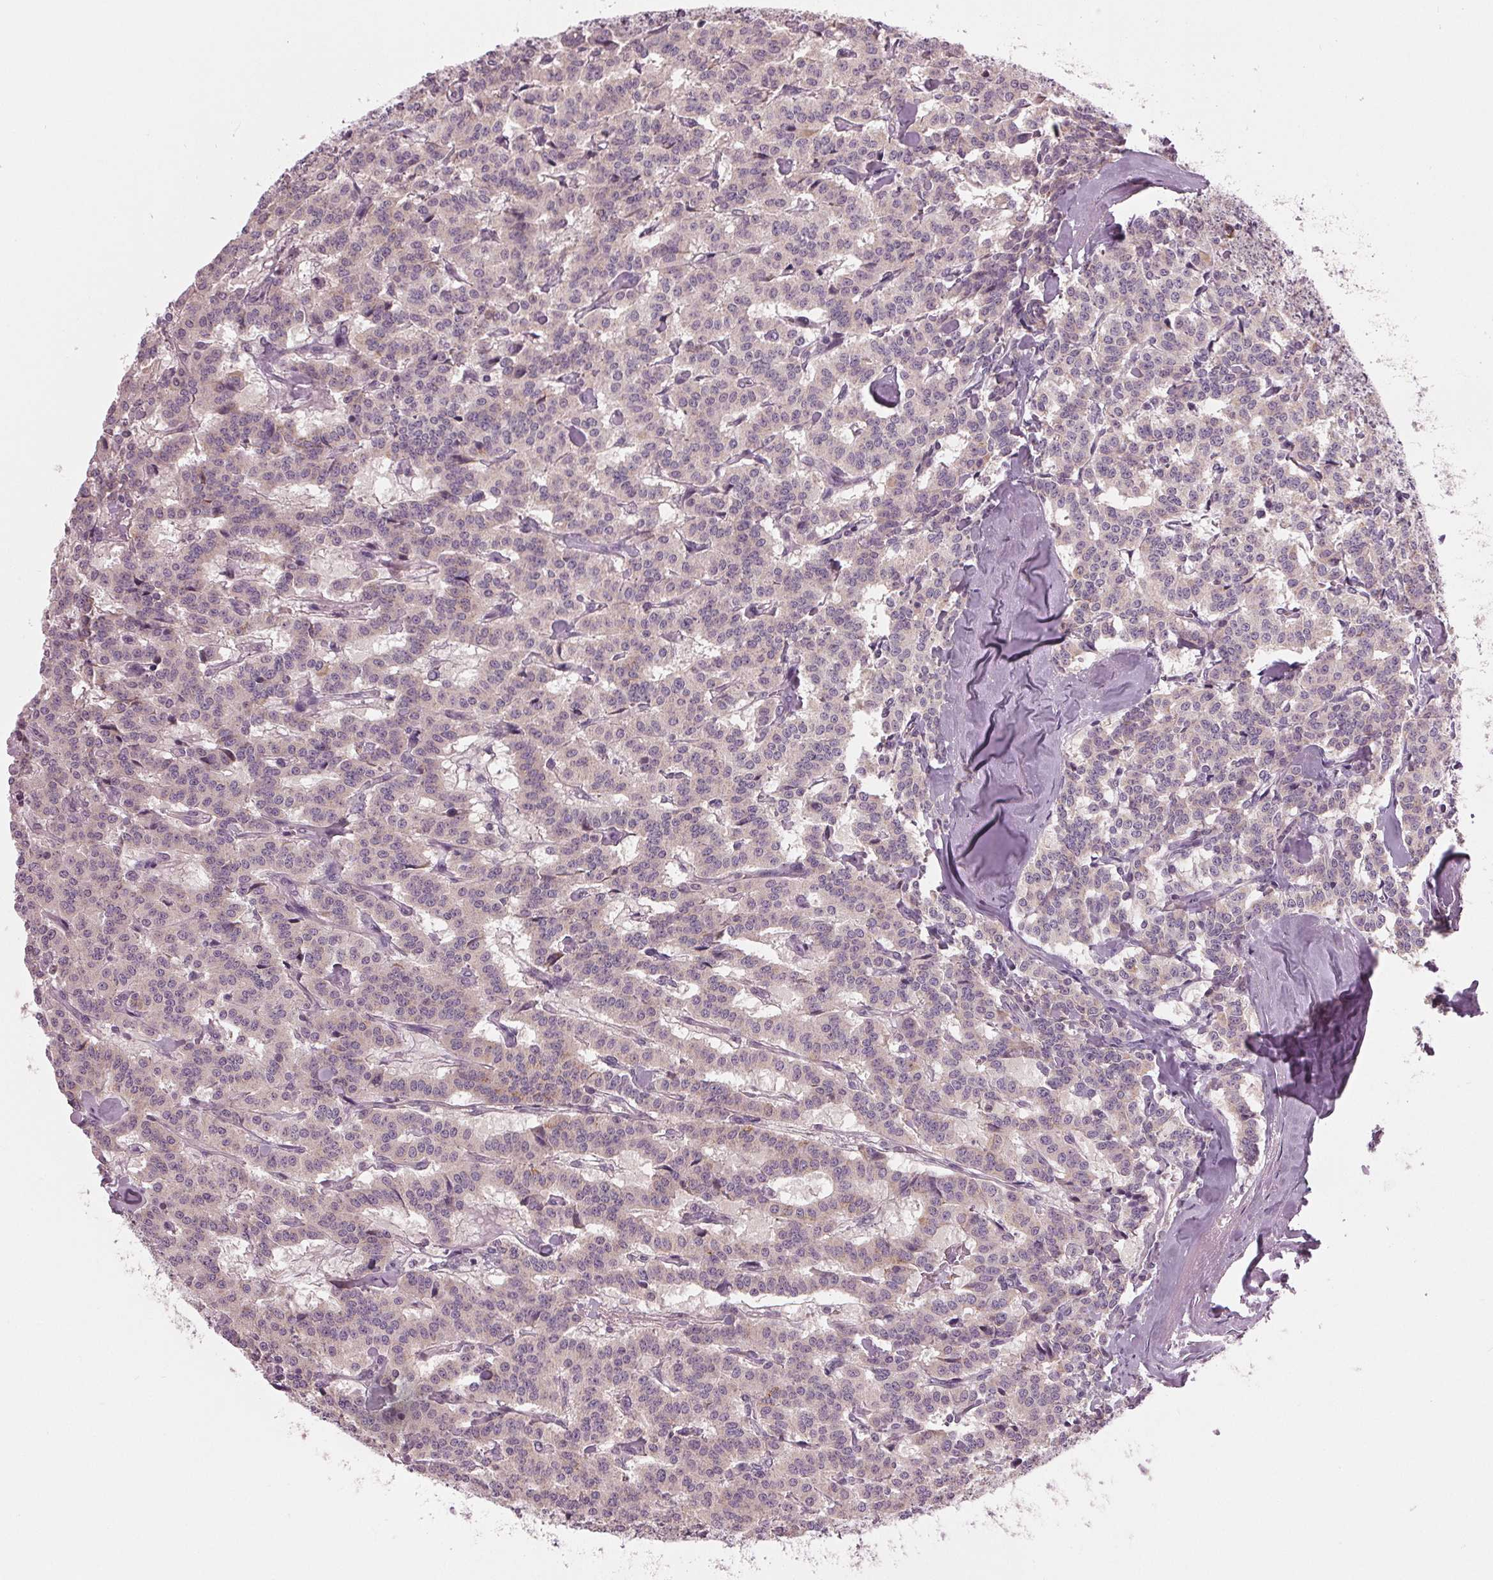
{"staining": {"intensity": "negative", "quantity": "none", "location": "none"}, "tissue": "carcinoid", "cell_type": "Tumor cells", "image_type": "cancer", "snomed": [{"axis": "morphology", "description": "Carcinoid, malignant, NOS"}, {"axis": "topography", "description": "Lung"}], "caption": "IHC histopathology image of human carcinoid stained for a protein (brown), which demonstrates no staining in tumor cells.", "gene": "ZNF605", "patient": {"sex": "female", "age": 46}}